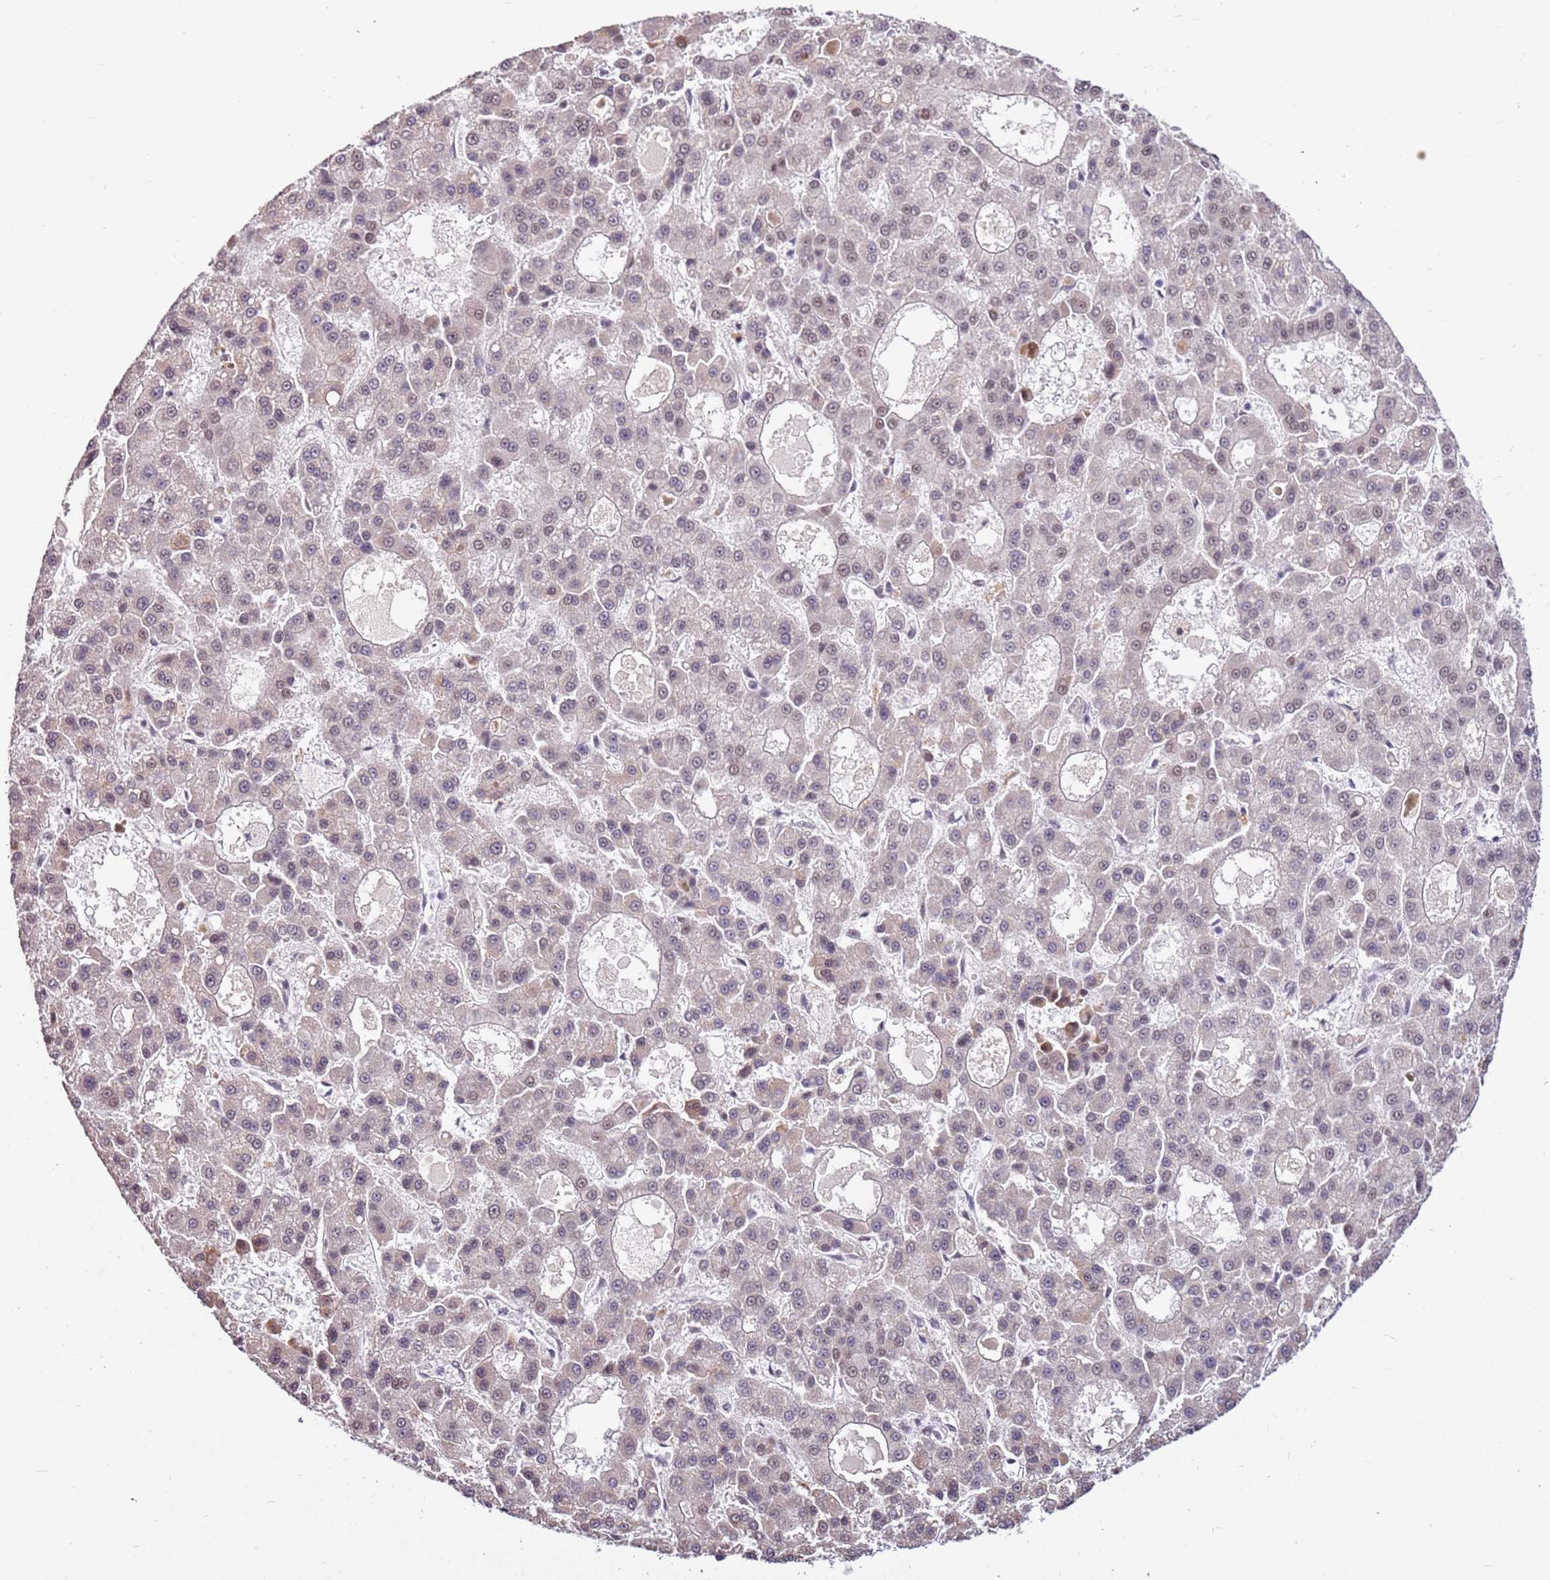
{"staining": {"intensity": "weak", "quantity": "<25%", "location": "nuclear"}, "tissue": "liver cancer", "cell_type": "Tumor cells", "image_type": "cancer", "snomed": [{"axis": "morphology", "description": "Carcinoma, Hepatocellular, NOS"}, {"axis": "topography", "description": "Liver"}], "caption": "Tumor cells show no significant staining in liver cancer.", "gene": "AKAP8L", "patient": {"sex": "male", "age": 70}}